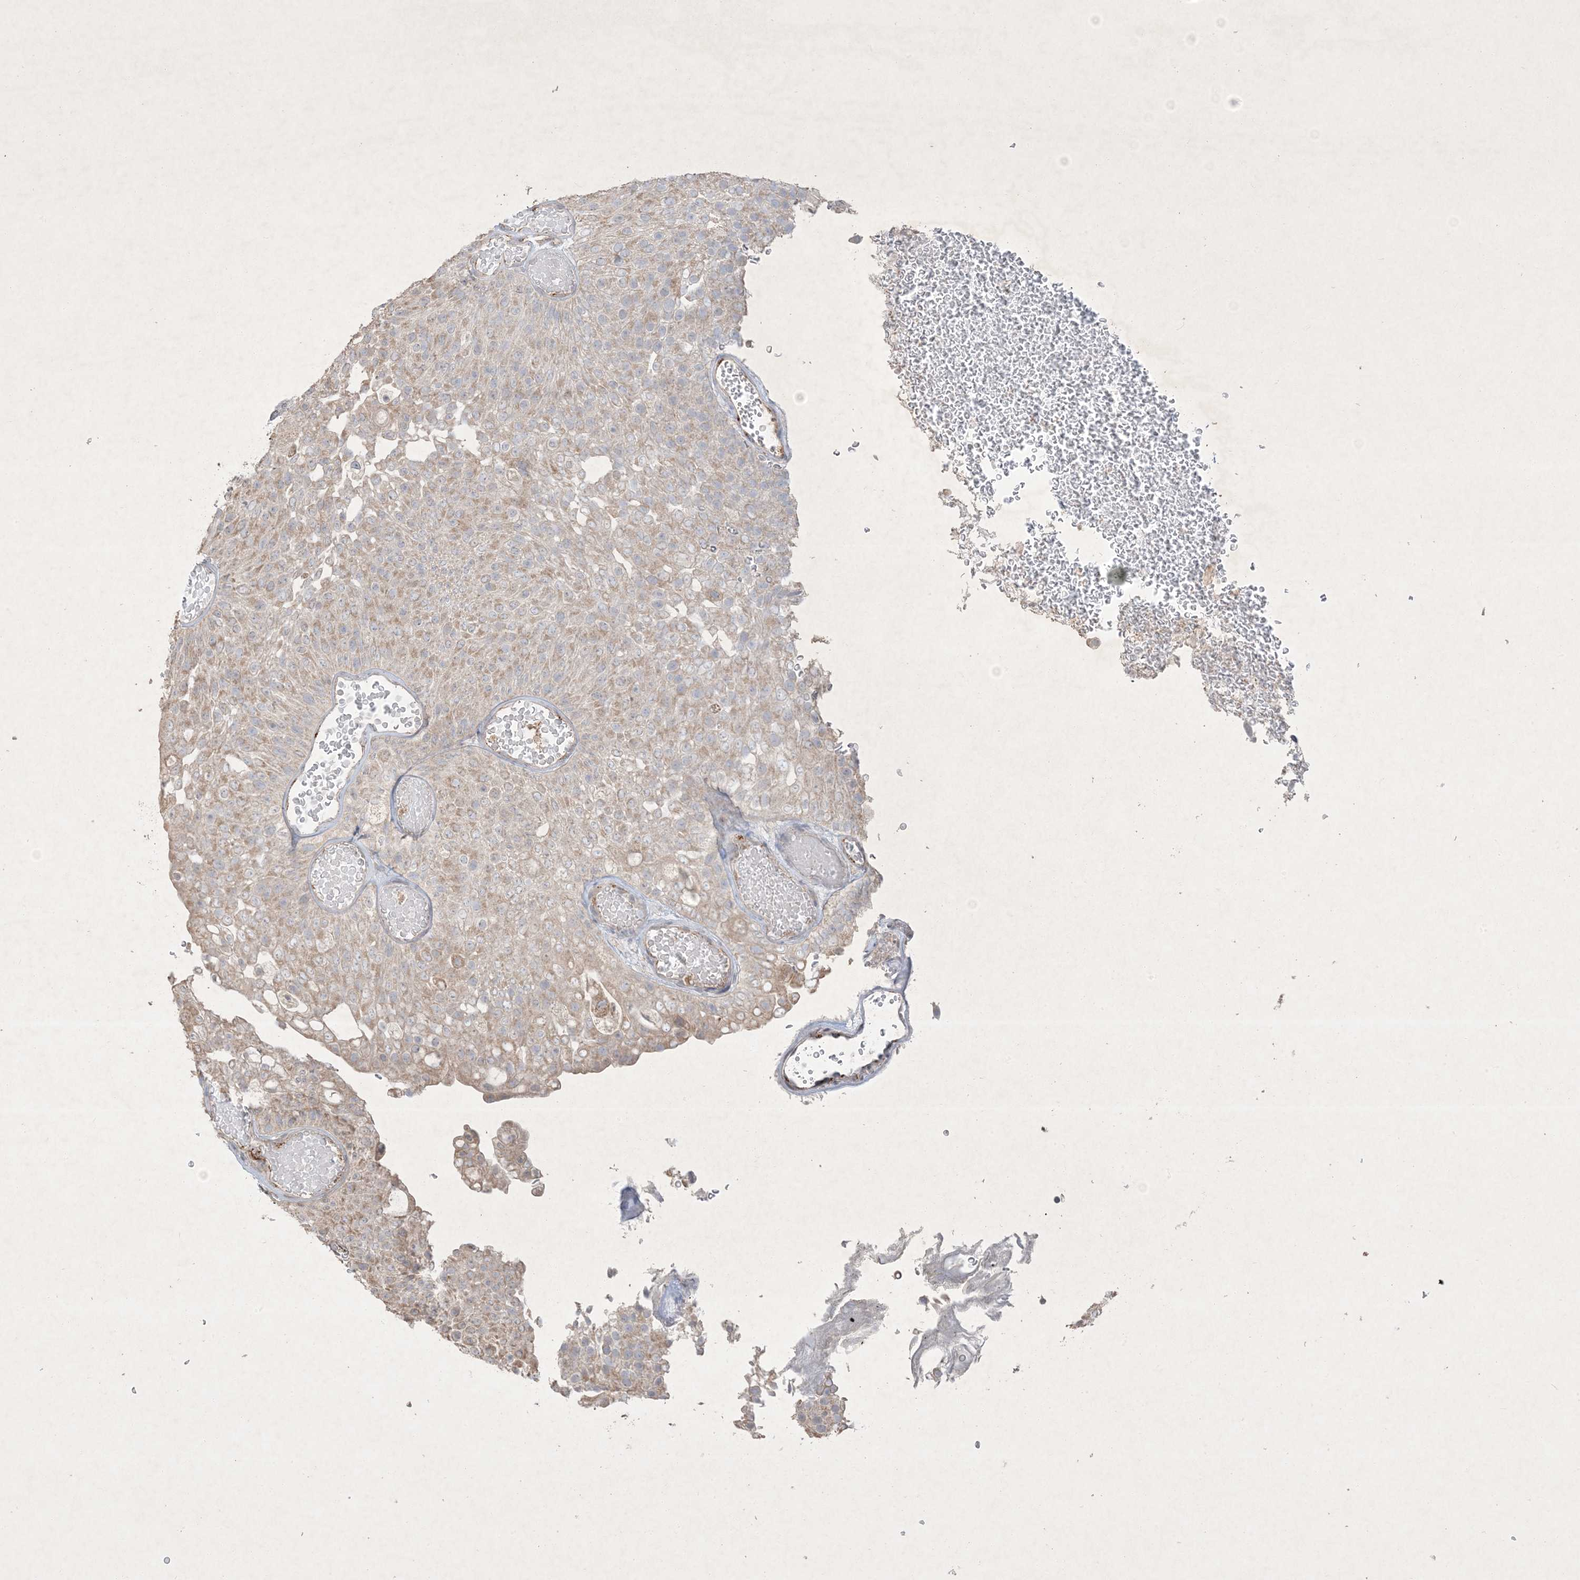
{"staining": {"intensity": "weak", "quantity": ">75%", "location": "cytoplasmic/membranous"}, "tissue": "urothelial cancer", "cell_type": "Tumor cells", "image_type": "cancer", "snomed": [{"axis": "morphology", "description": "Urothelial carcinoma, Low grade"}, {"axis": "topography", "description": "Urinary bladder"}], "caption": "This is an image of immunohistochemistry (IHC) staining of urothelial cancer, which shows weak staining in the cytoplasmic/membranous of tumor cells.", "gene": "PRSS36", "patient": {"sex": "male", "age": 78}}